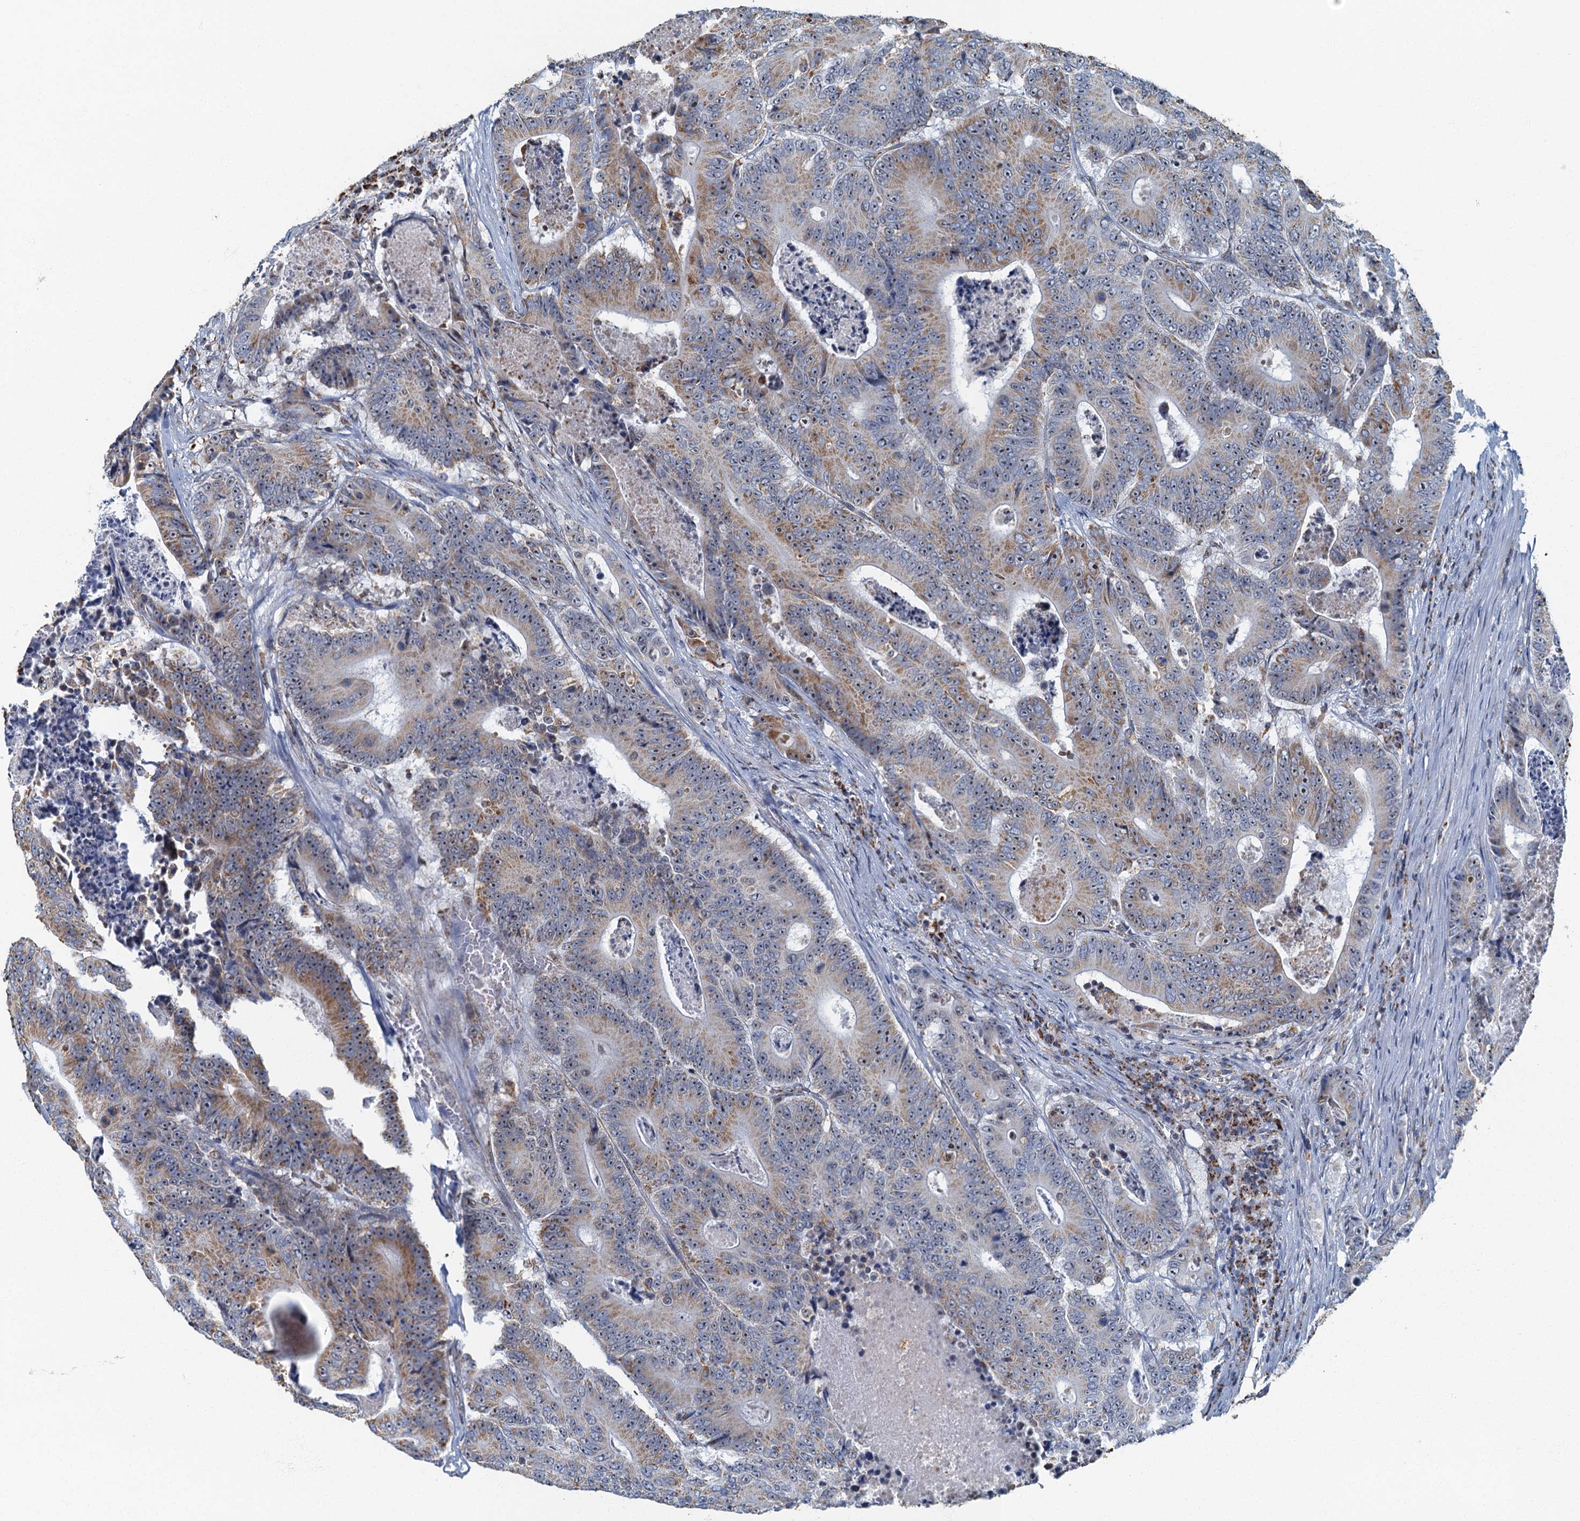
{"staining": {"intensity": "moderate", "quantity": ">75%", "location": "cytoplasmic/membranous"}, "tissue": "colorectal cancer", "cell_type": "Tumor cells", "image_type": "cancer", "snomed": [{"axis": "morphology", "description": "Adenocarcinoma, NOS"}, {"axis": "topography", "description": "Colon"}], "caption": "A micrograph showing moderate cytoplasmic/membranous positivity in approximately >75% of tumor cells in colorectal cancer (adenocarcinoma), as visualized by brown immunohistochemical staining.", "gene": "RAD9B", "patient": {"sex": "male", "age": 83}}